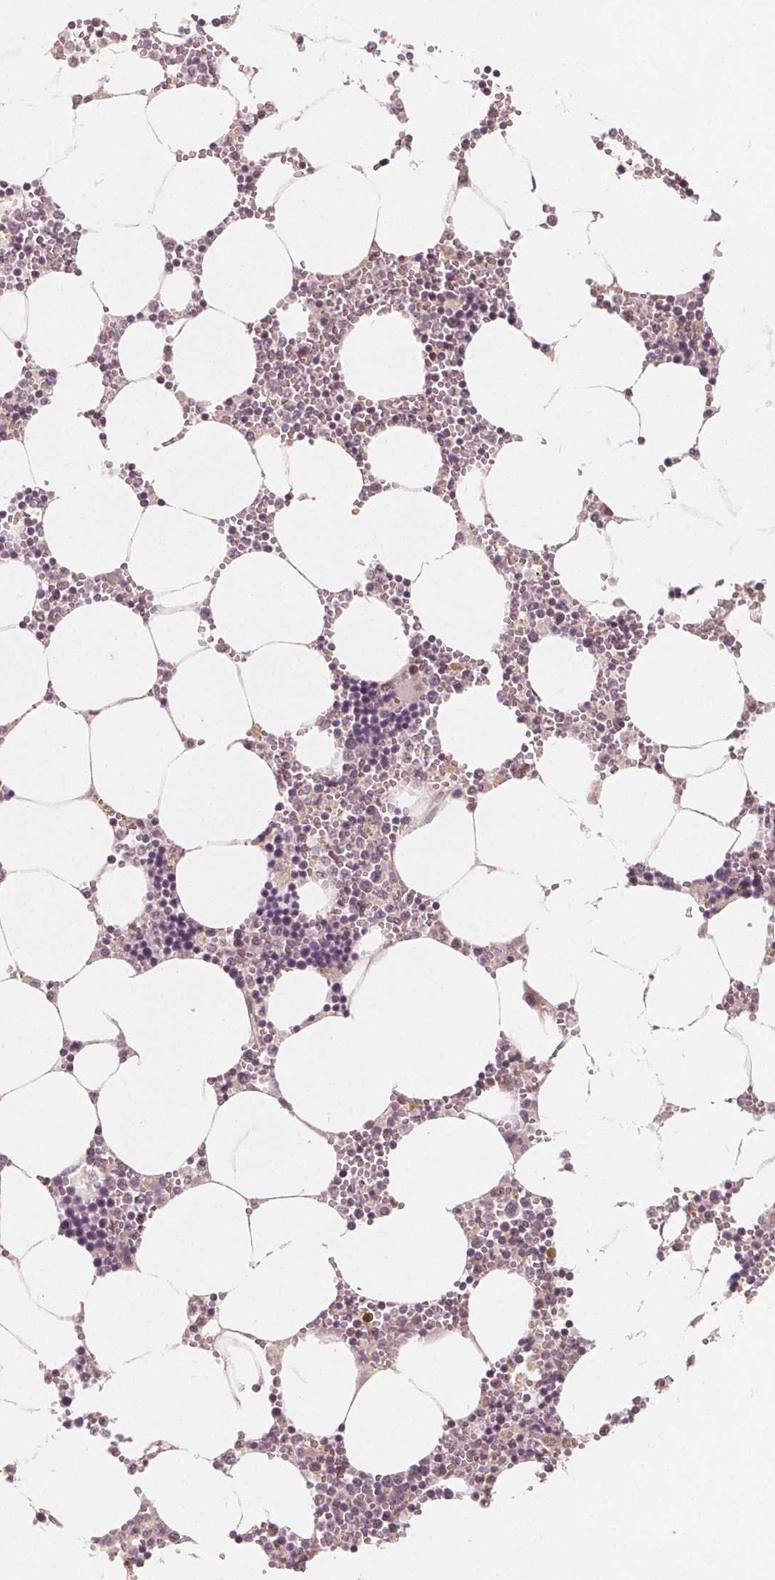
{"staining": {"intensity": "negative", "quantity": "none", "location": "none"}, "tissue": "bone marrow", "cell_type": "Hematopoietic cells", "image_type": "normal", "snomed": [{"axis": "morphology", "description": "Normal tissue, NOS"}, {"axis": "topography", "description": "Bone marrow"}], "caption": "A high-resolution photomicrograph shows immunohistochemistry (IHC) staining of benign bone marrow, which demonstrates no significant expression in hematopoietic cells.", "gene": "SNX12", "patient": {"sex": "male", "age": 54}}